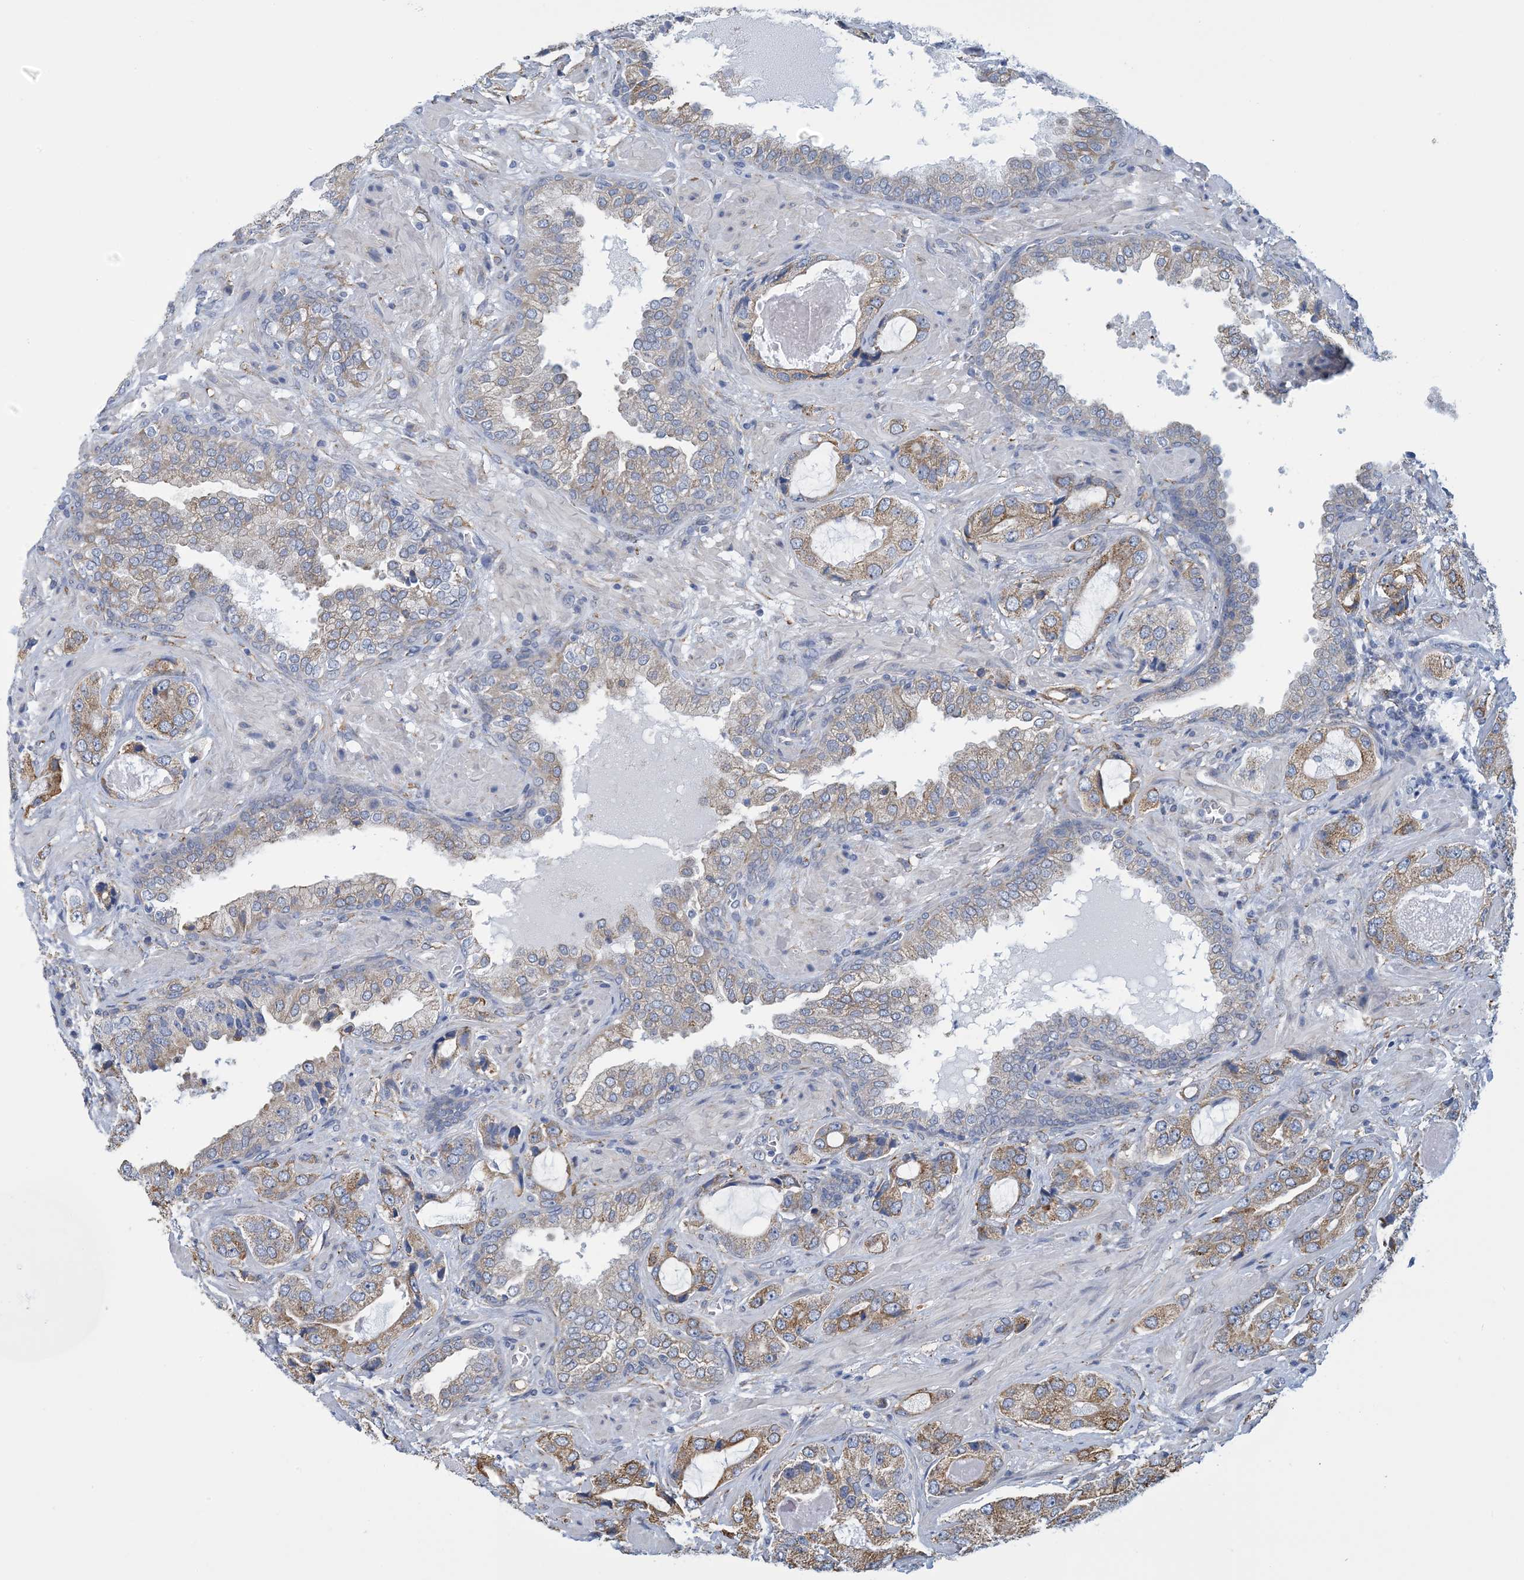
{"staining": {"intensity": "moderate", "quantity": "25%-75%", "location": "cytoplasmic/membranous"}, "tissue": "prostate cancer", "cell_type": "Tumor cells", "image_type": "cancer", "snomed": [{"axis": "morphology", "description": "Normal tissue, NOS"}, {"axis": "morphology", "description": "Adenocarcinoma, High grade"}, {"axis": "topography", "description": "Prostate"}, {"axis": "topography", "description": "Peripheral nerve tissue"}], "caption": "Protein staining of prostate cancer (adenocarcinoma (high-grade)) tissue exhibits moderate cytoplasmic/membranous expression in about 25%-75% of tumor cells.", "gene": "CCDC14", "patient": {"sex": "male", "age": 59}}